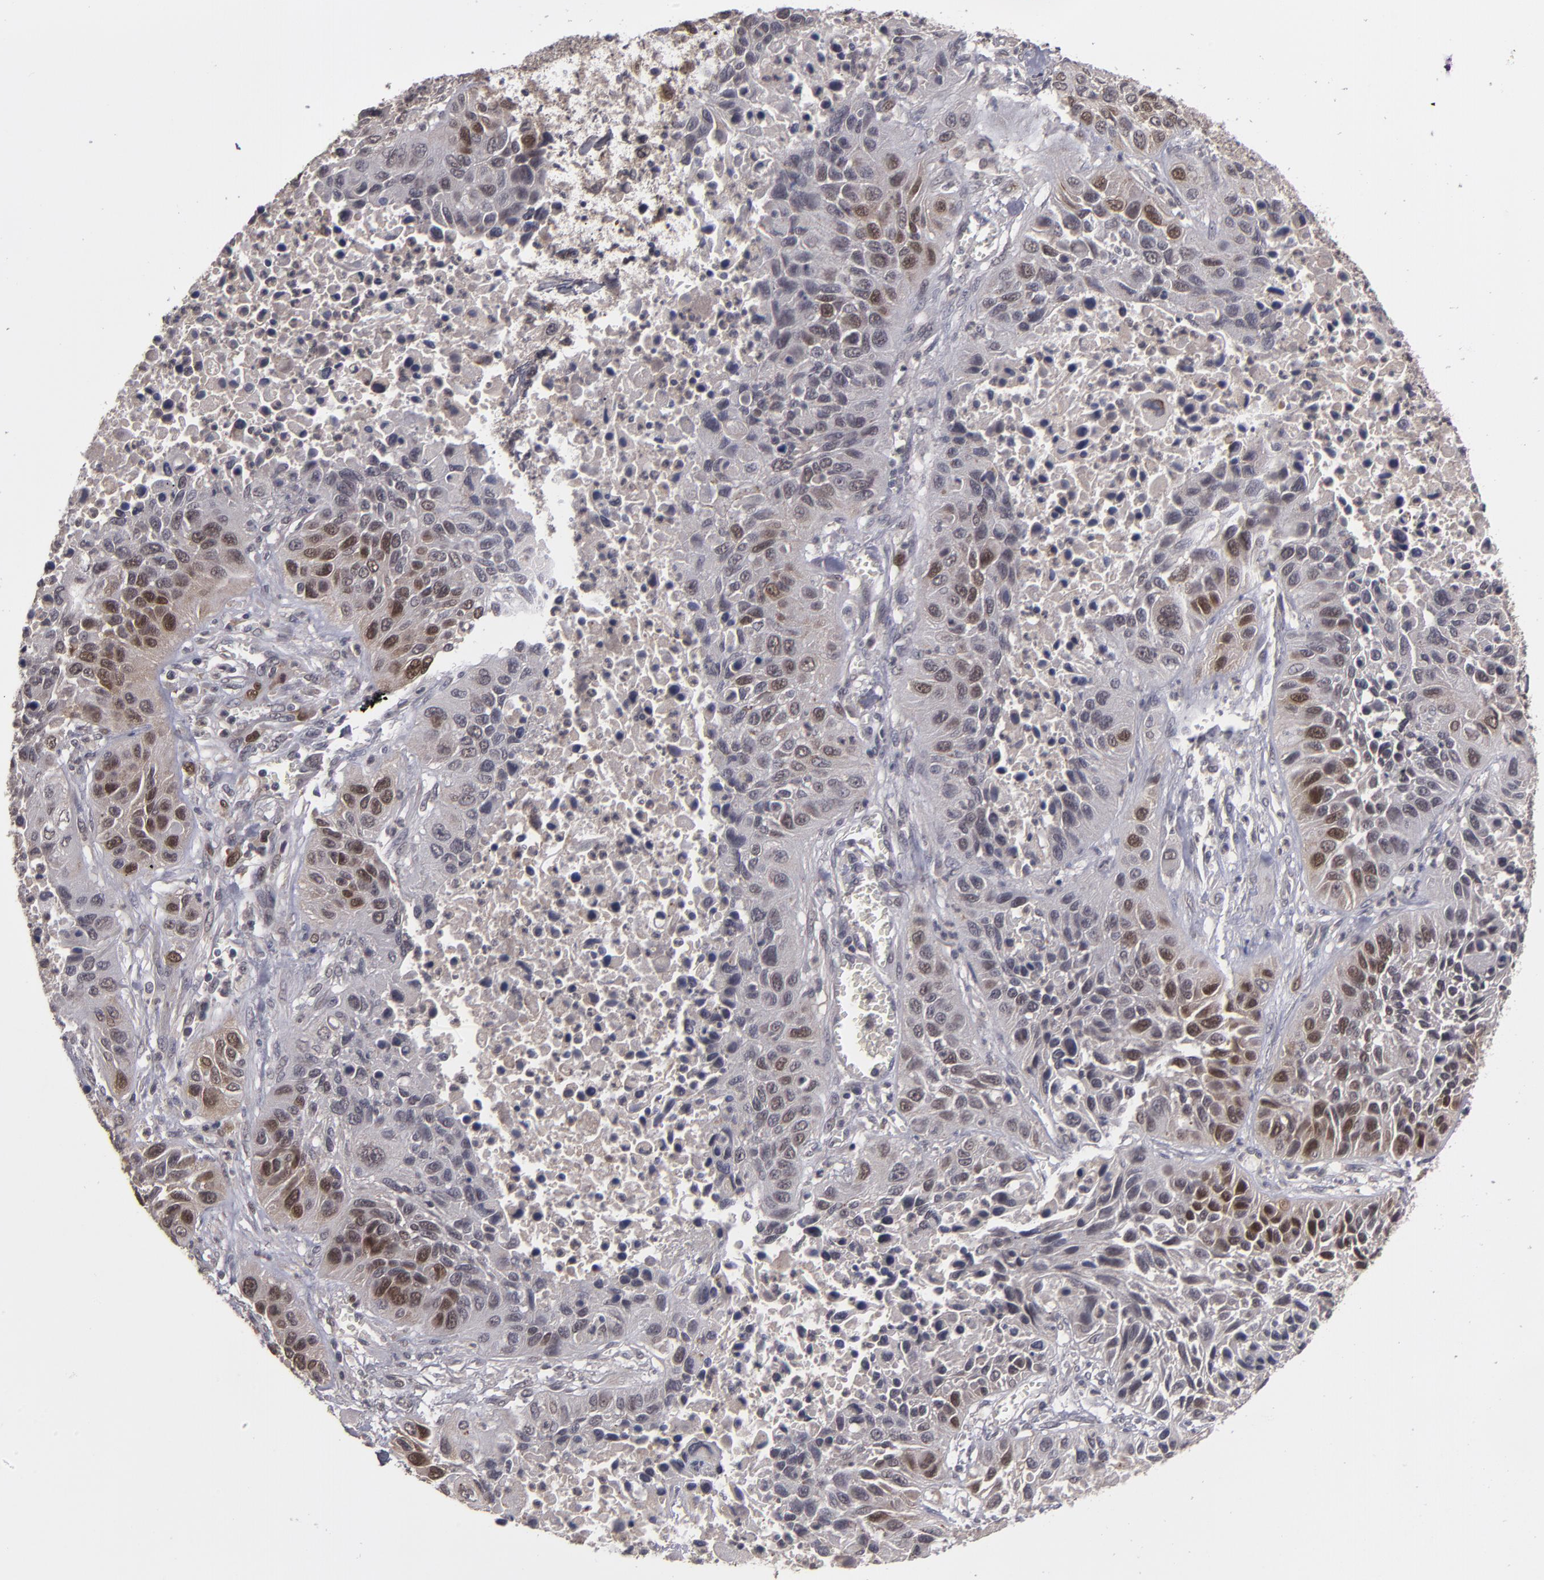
{"staining": {"intensity": "moderate", "quantity": "25%-75%", "location": "cytoplasmic/membranous,nuclear"}, "tissue": "lung cancer", "cell_type": "Tumor cells", "image_type": "cancer", "snomed": [{"axis": "morphology", "description": "Squamous cell carcinoma, NOS"}, {"axis": "topography", "description": "Lung"}], "caption": "Protein staining exhibits moderate cytoplasmic/membranous and nuclear expression in about 25%-75% of tumor cells in lung cancer. (IHC, brightfield microscopy, high magnification).", "gene": "TYMS", "patient": {"sex": "female", "age": 76}}